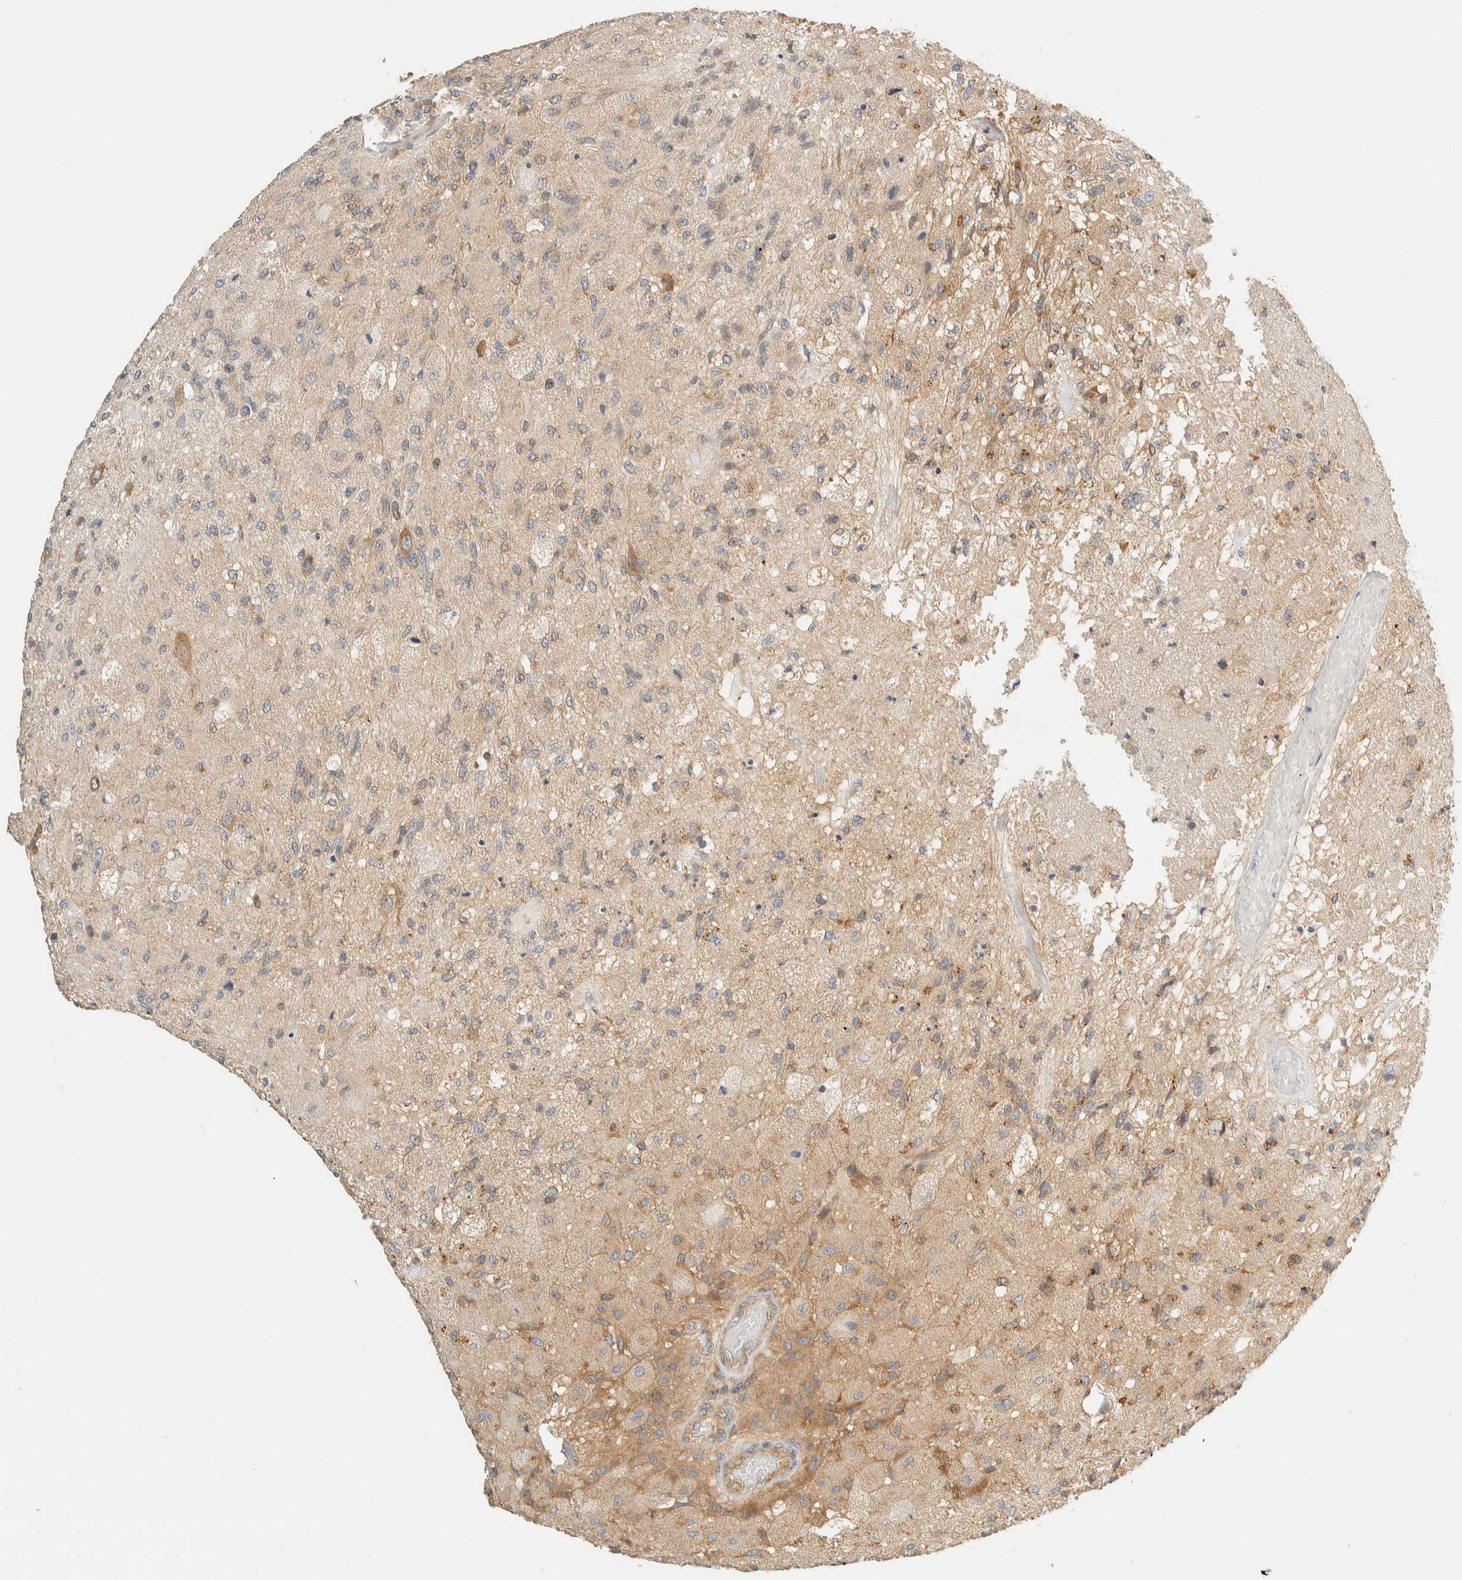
{"staining": {"intensity": "weak", "quantity": "25%-75%", "location": "cytoplasmic/membranous"}, "tissue": "glioma", "cell_type": "Tumor cells", "image_type": "cancer", "snomed": [{"axis": "morphology", "description": "Normal tissue, NOS"}, {"axis": "morphology", "description": "Glioma, malignant, High grade"}, {"axis": "topography", "description": "Cerebral cortex"}], "caption": "Glioma stained for a protein shows weak cytoplasmic/membranous positivity in tumor cells.", "gene": "ARFGEF1", "patient": {"sex": "male", "age": 77}}